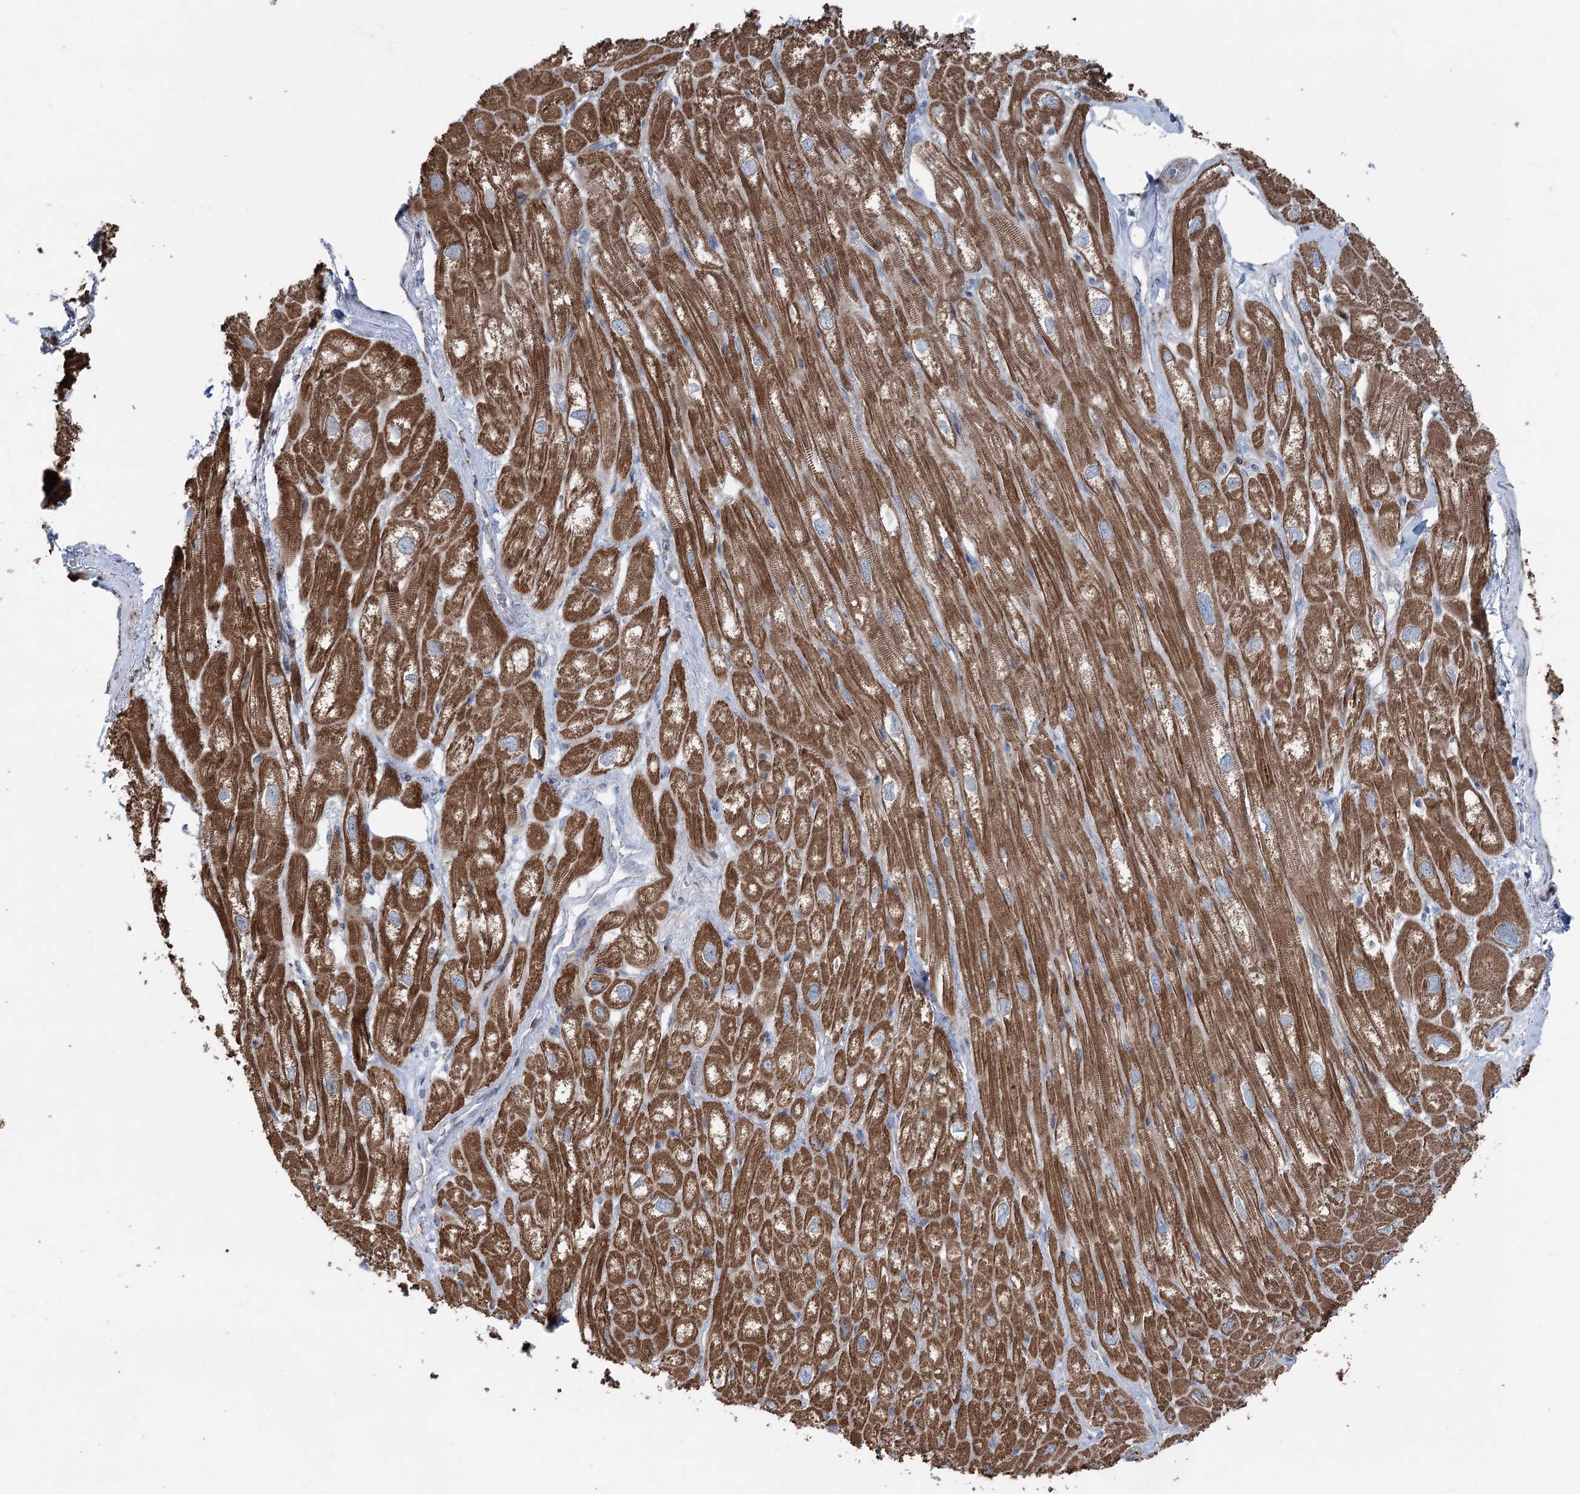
{"staining": {"intensity": "strong", "quantity": ">75%", "location": "cytoplasmic/membranous"}, "tissue": "heart muscle", "cell_type": "Cardiomyocytes", "image_type": "normal", "snomed": [{"axis": "morphology", "description": "Normal tissue, NOS"}, {"axis": "topography", "description": "Heart"}], "caption": "Heart muscle stained with DAB immunohistochemistry shows high levels of strong cytoplasmic/membranous positivity in approximately >75% of cardiomyocytes. Nuclei are stained in blue.", "gene": "UCN3", "patient": {"sex": "male", "age": 50}}